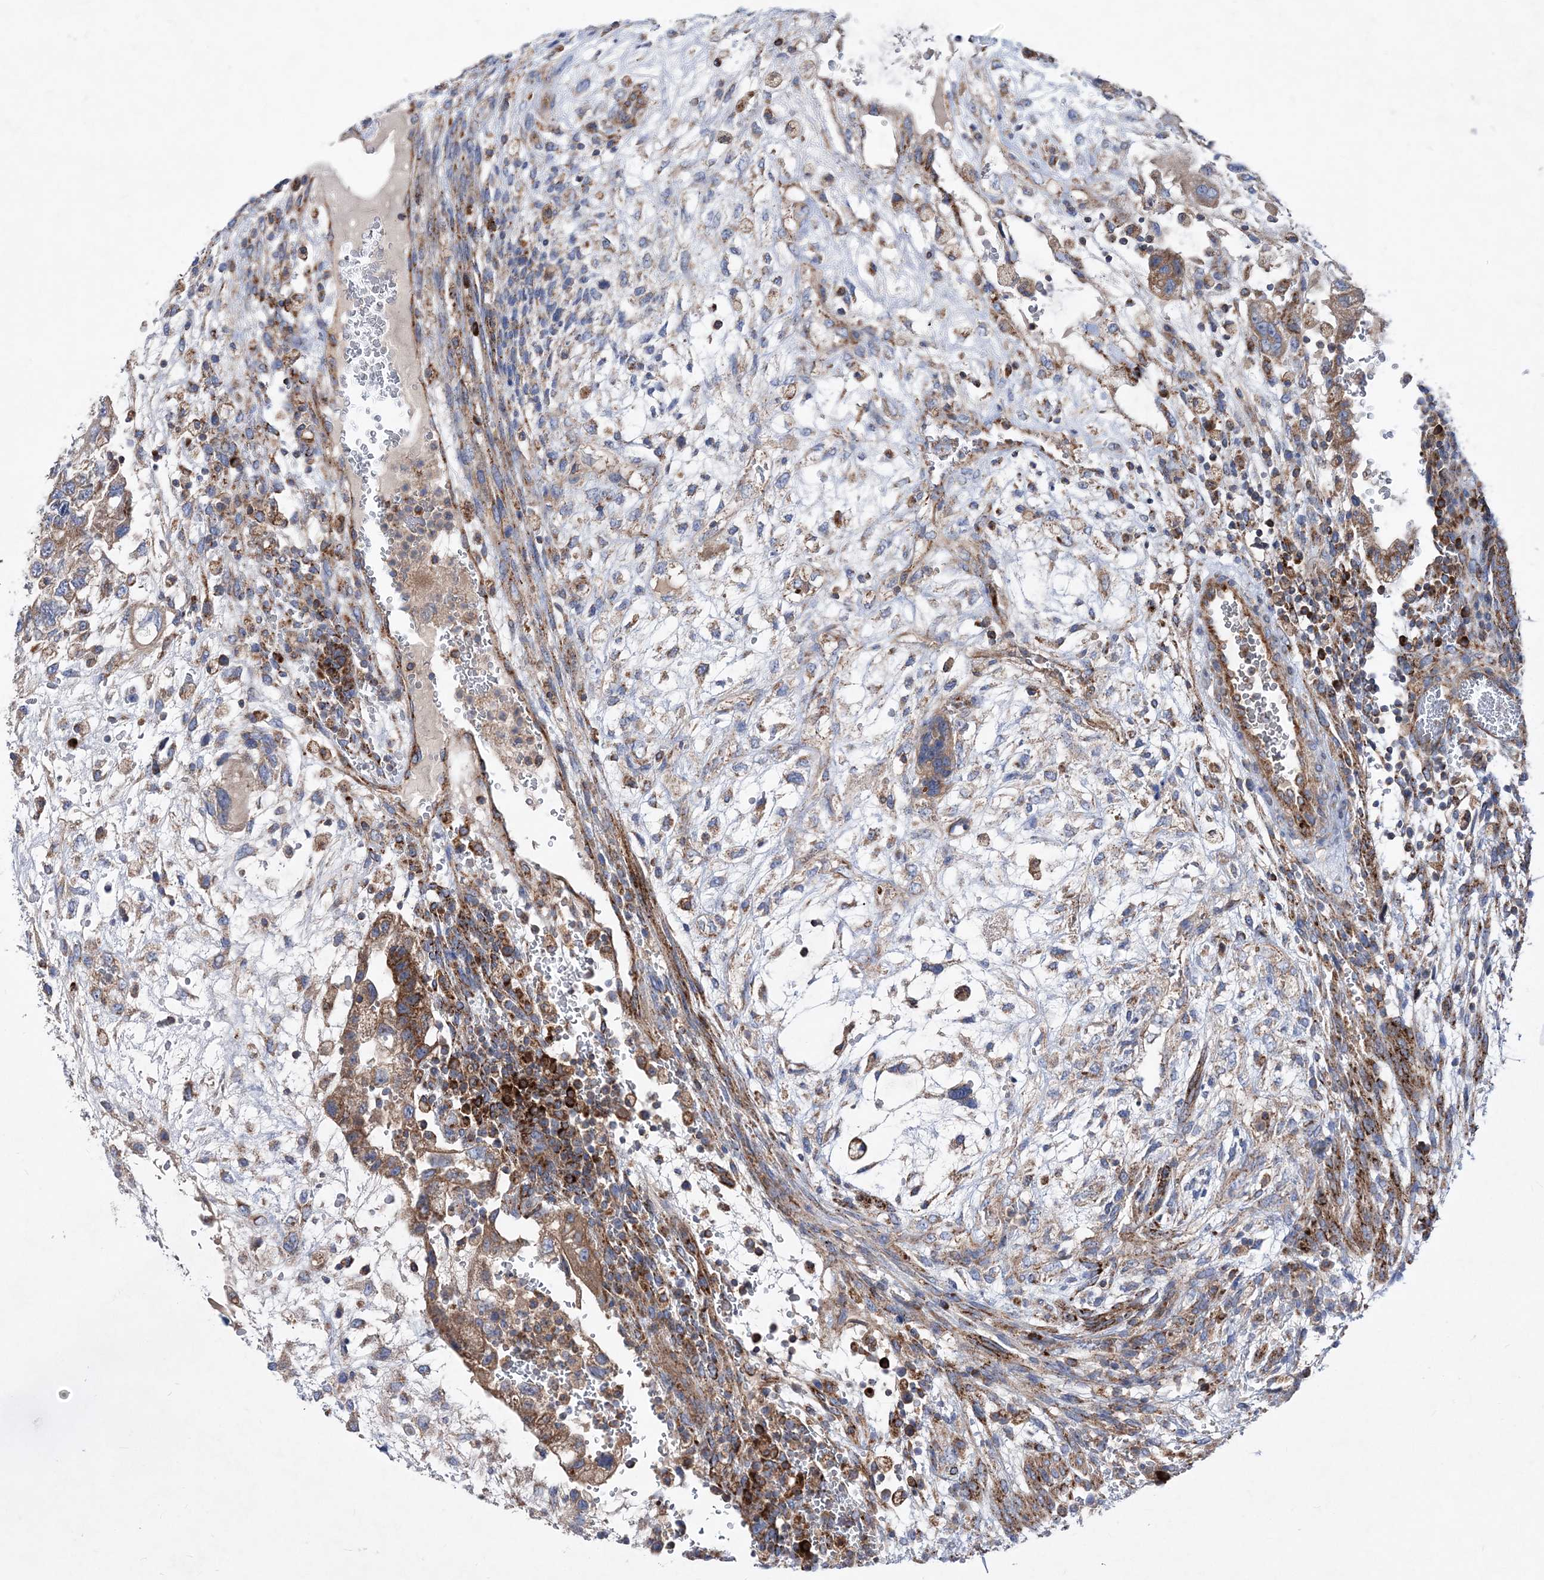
{"staining": {"intensity": "moderate", "quantity": ">75%", "location": "cytoplasmic/membranous"}, "tissue": "testis cancer", "cell_type": "Tumor cells", "image_type": "cancer", "snomed": [{"axis": "morphology", "description": "Carcinoma, Embryonal, NOS"}, {"axis": "topography", "description": "Testis"}], "caption": "A medium amount of moderate cytoplasmic/membranous staining is seen in approximately >75% of tumor cells in testis cancer (embryonal carcinoma) tissue.", "gene": "NGLY1", "patient": {"sex": "male", "age": 36}}